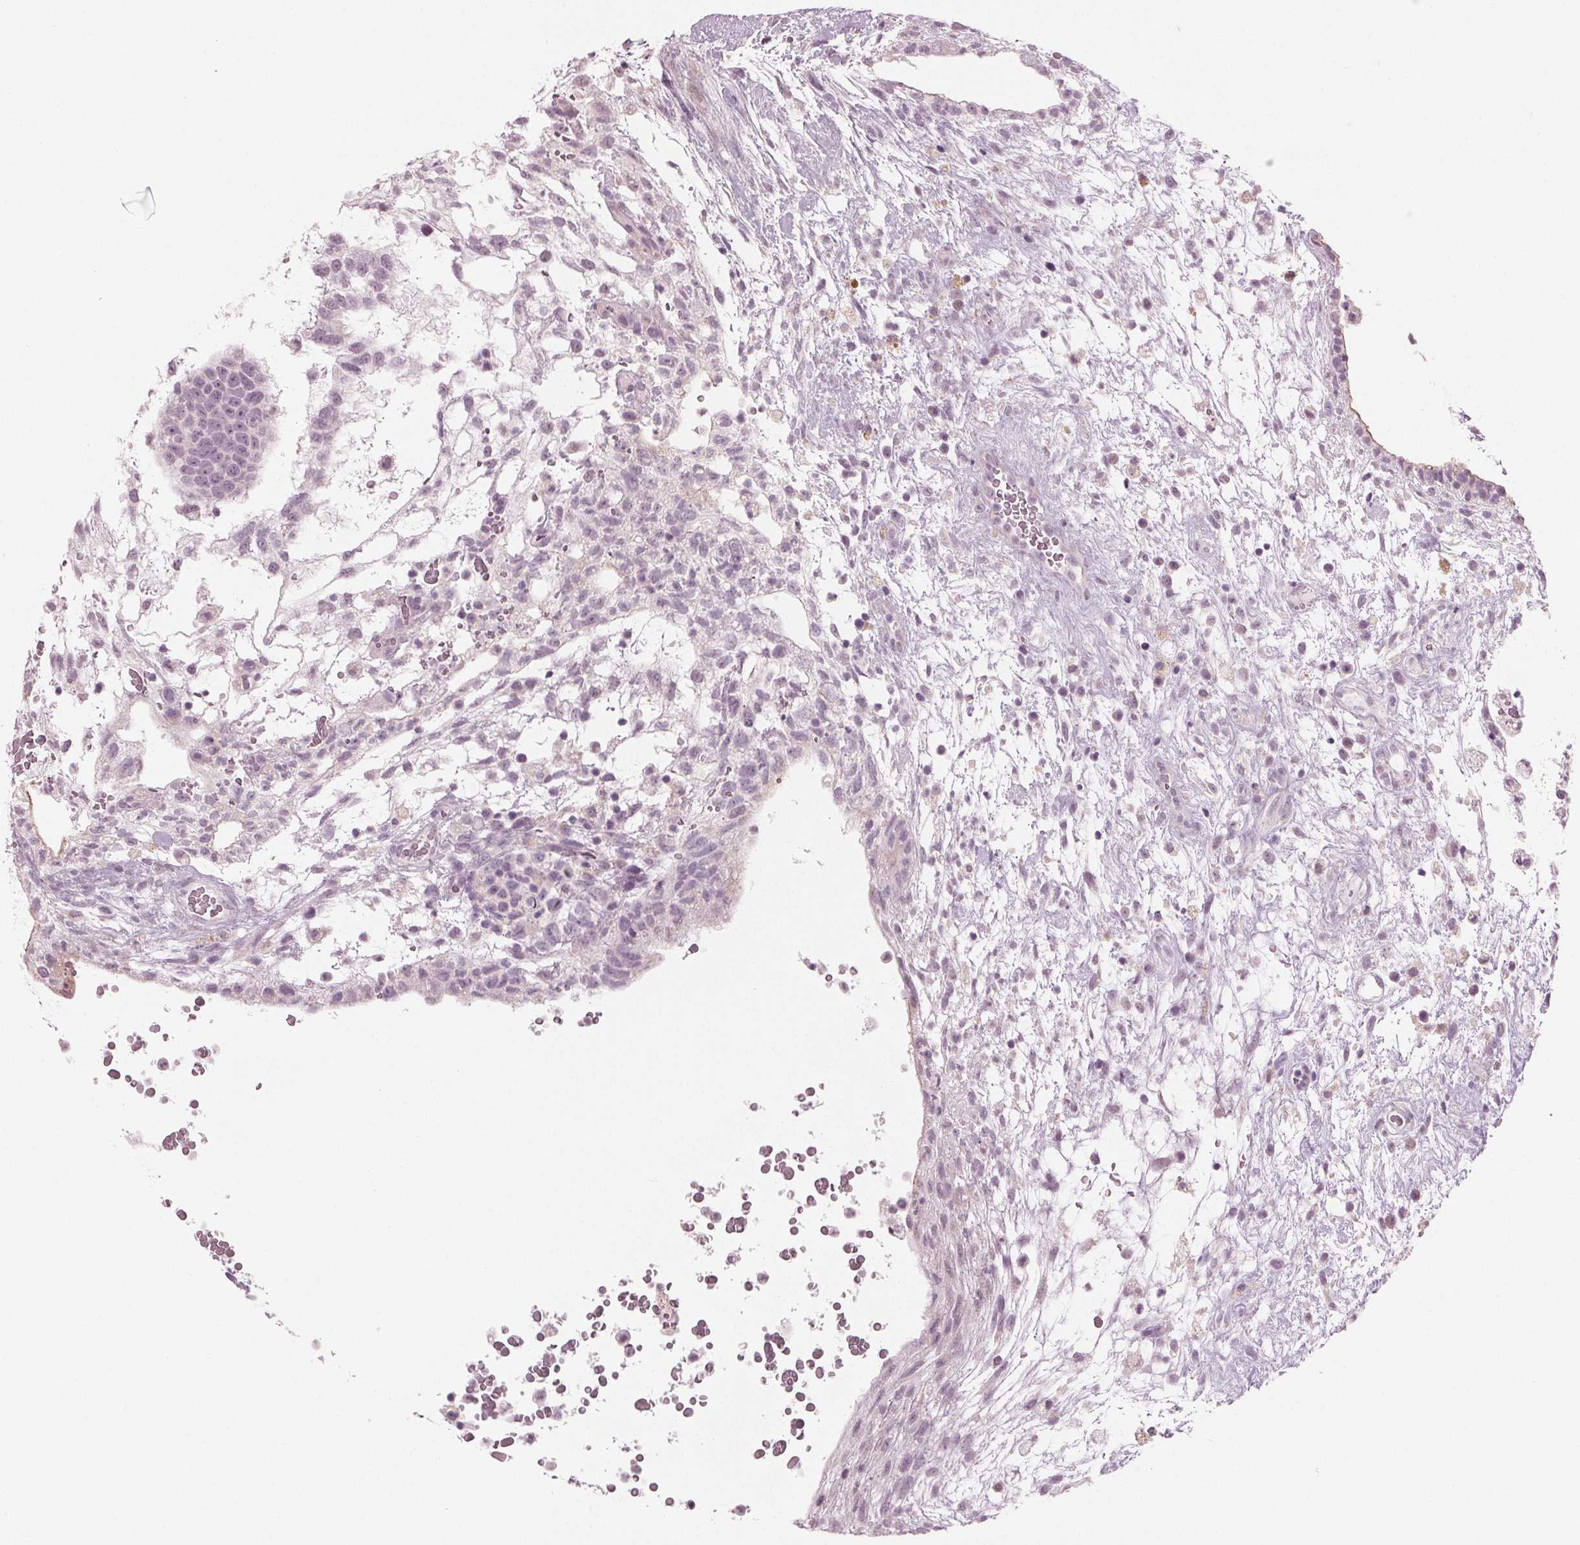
{"staining": {"intensity": "negative", "quantity": "none", "location": "none"}, "tissue": "testis cancer", "cell_type": "Tumor cells", "image_type": "cancer", "snomed": [{"axis": "morphology", "description": "Normal tissue, NOS"}, {"axis": "morphology", "description": "Carcinoma, Embryonal, NOS"}, {"axis": "topography", "description": "Testis"}], "caption": "The immunohistochemistry (IHC) histopathology image has no significant expression in tumor cells of testis embryonal carcinoma tissue. (Brightfield microscopy of DAB IHC at high magnification).", "gene": "PRAP1", "patient": {"sex": "male", "age": 32}}